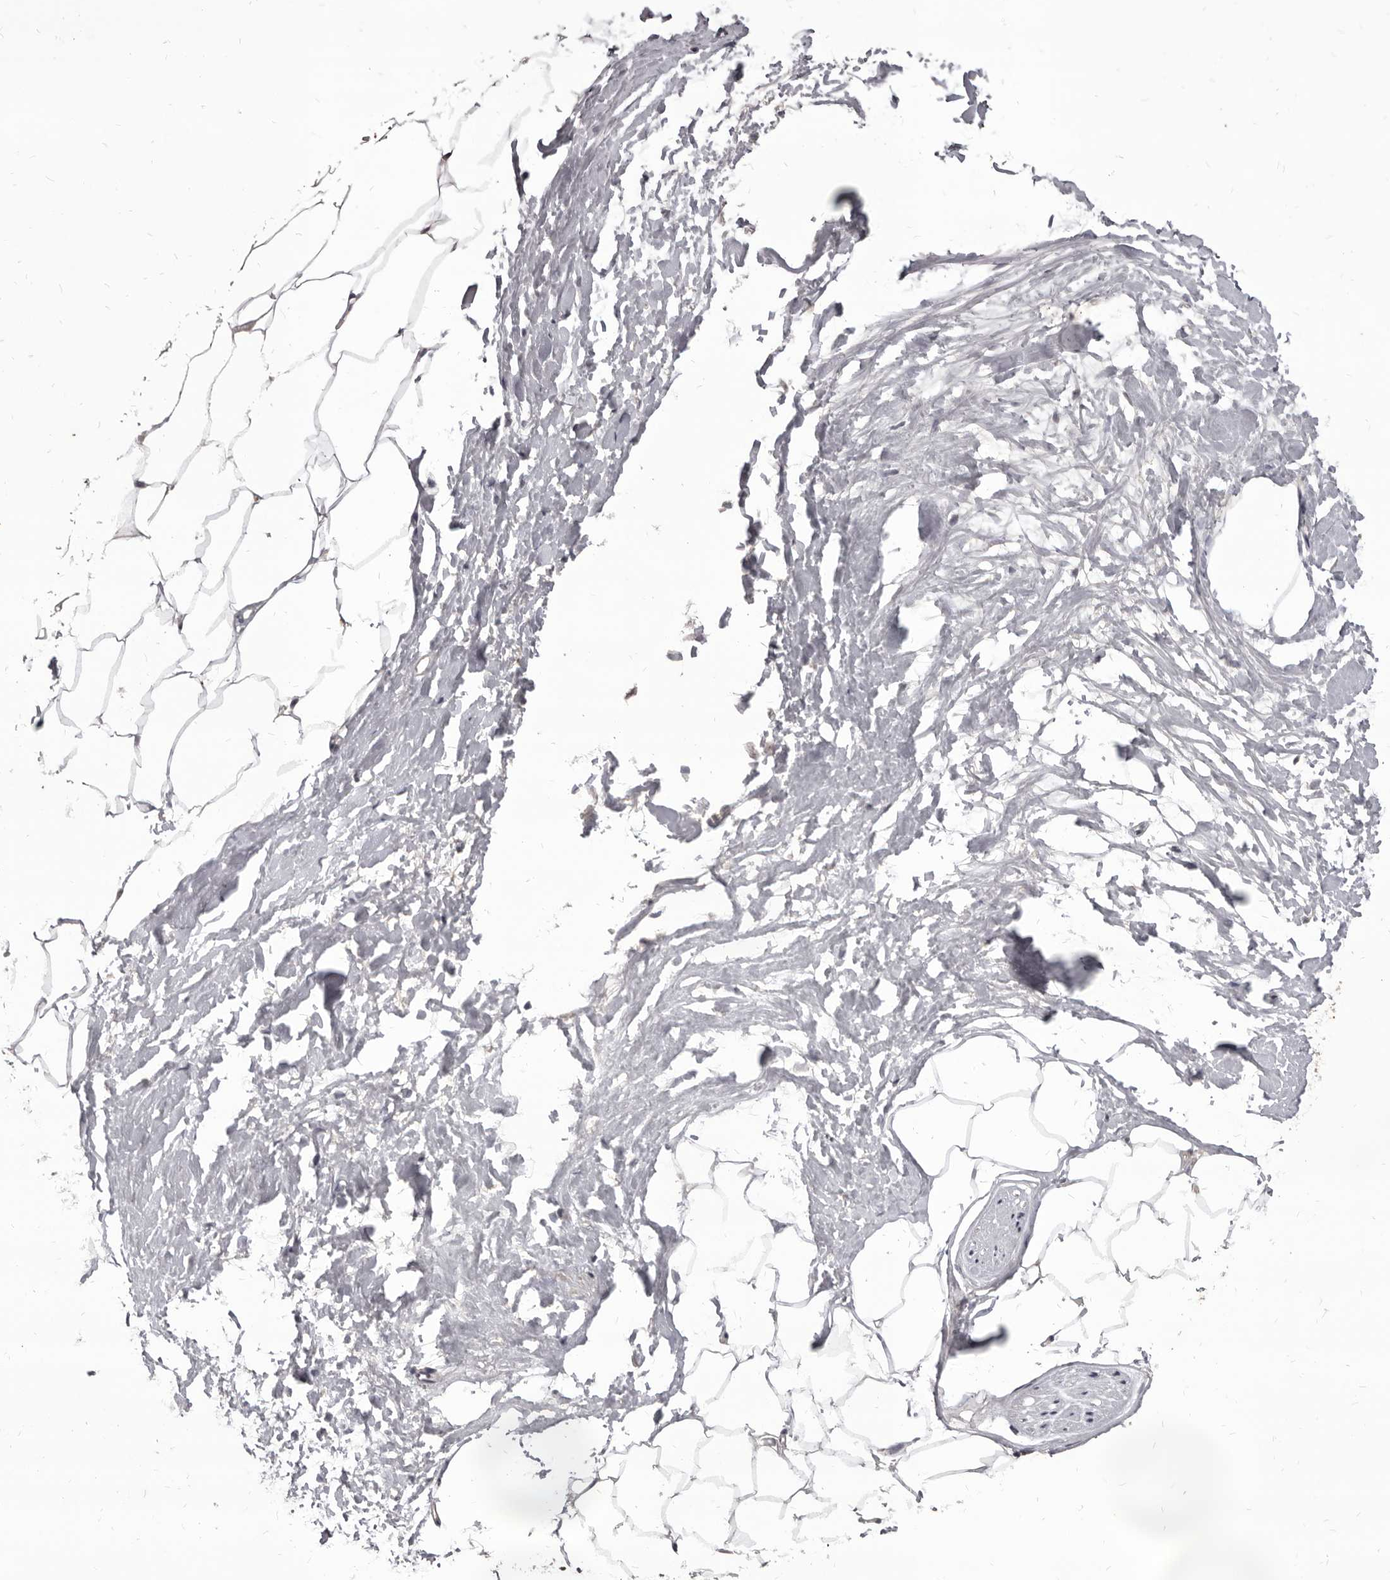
{"staining": {"intensity": "weak", "quantity": ">75%", "location": "cytoplasmic/membranous"}, "tissue": "adipose tissue", "cell_type": "Adipocytes", "image_type": "normal", "snomed": [{"axis": "morphology", "description": "Normal tissue, NOS"}, {"axis": "morphology", "description": "Adenocarcinoma, Low grade"}, {"axis": "topography", "description": "Prostate"}, {"axis": "topography", "description": "Peripheral nerve tissue"}], "caption": "A micrograph of adipose tissue stained for a protein shows weak cytoplasmic/membranous brown staining in adipocytes.", "gene": "MAP3K14", "patient": {"sex": "male", "age": 63}}